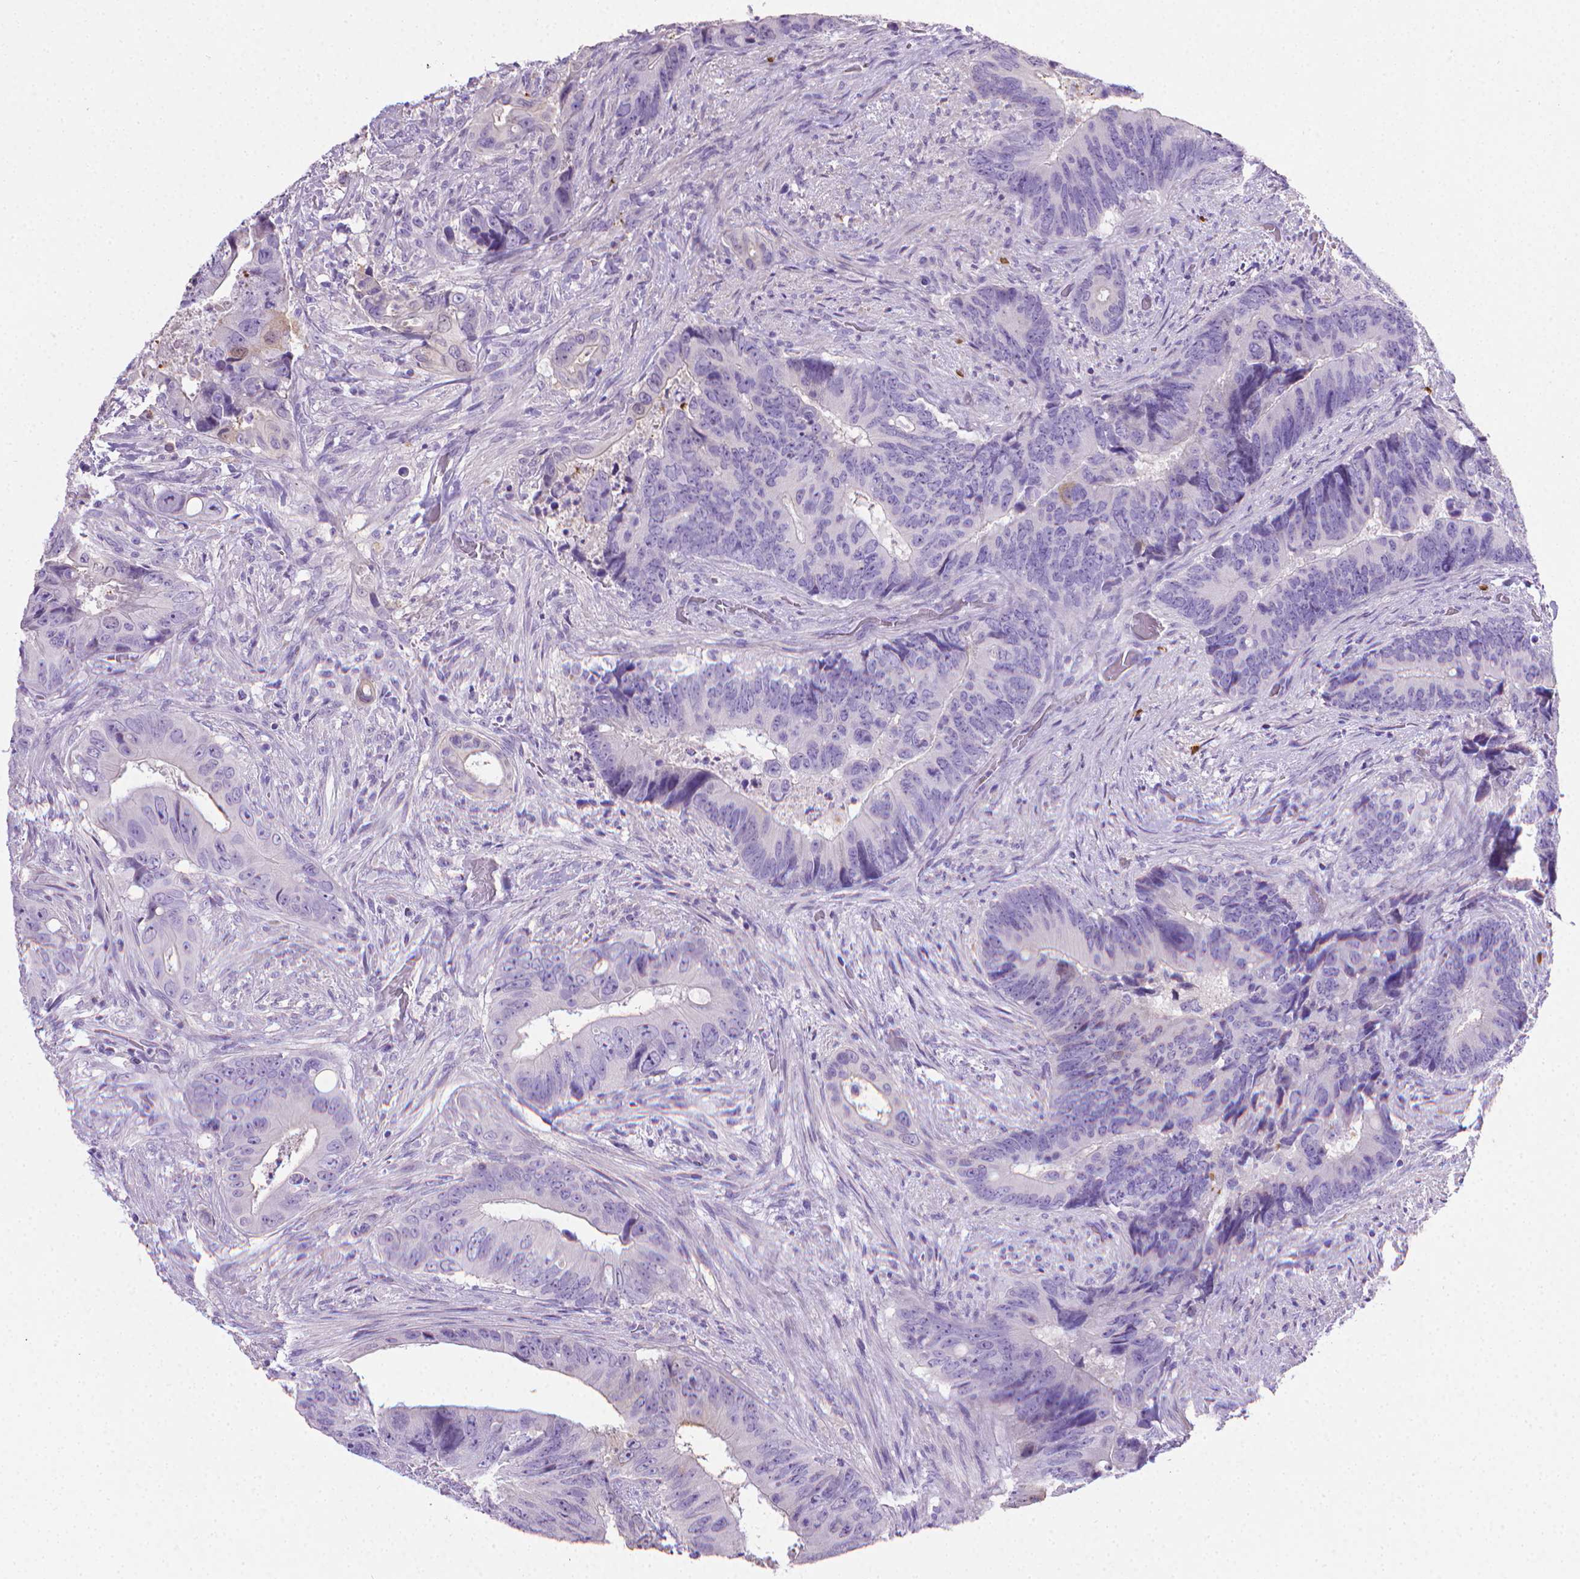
{"staining": {"intensity": "negative", "quantity": "none", "location": "none"}, "tissue": "colorectal cancer", "cell_type": "Tumor cells", "image_type": "cancer", "snomed": [{"axis": "morphology", "description": "Adenocarcinoma, NOS"}, {"axis": "topography", "description": "Rectum"}], "caption": "The histopathology image shows no staining of tumor cells in colorectal cancer (adenocarcinoma).", "gene": "PNMA2", "patient": {"sex": "male", "age": 78}}